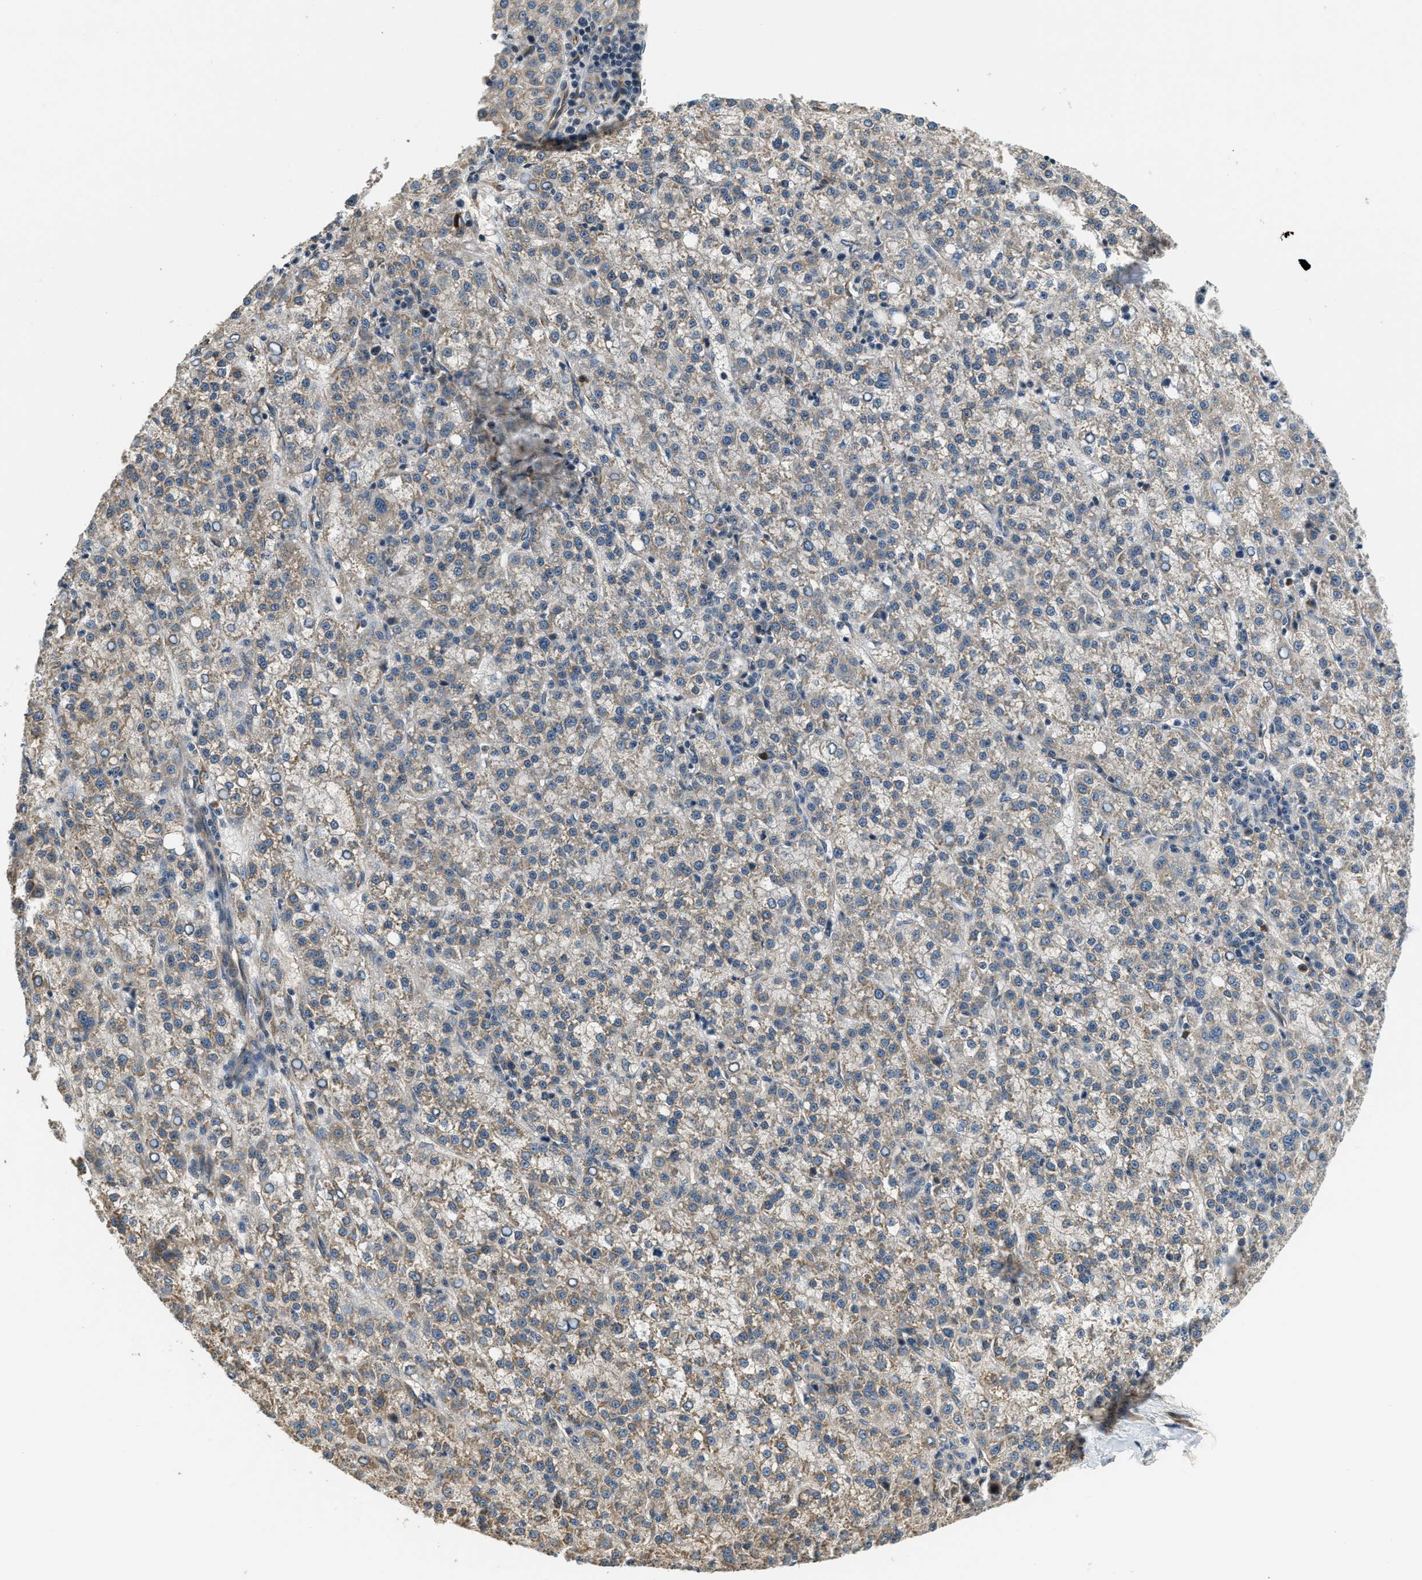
{"staining": {"intensity": "weak", "quantity": ">75%", "location": "cytoplasmic/membranous"}, "tissue": "liver cancer", "cell_type": "Tumor cells", "image_type": "cancer", "snomed": [{"axis": "morphology", "description": "Carcinoma, Hepatocellular, NOS"}, {"axis": "topography", "description": "Liver"}], "caption": "The photomicrograph exhibits staining of liver cancer, revealing weak cytoplasmic/membranous protein staining (brown color) within tumor cells.", "gene": "ALOX12", "patient": {"sex": "female", "age": 58}}